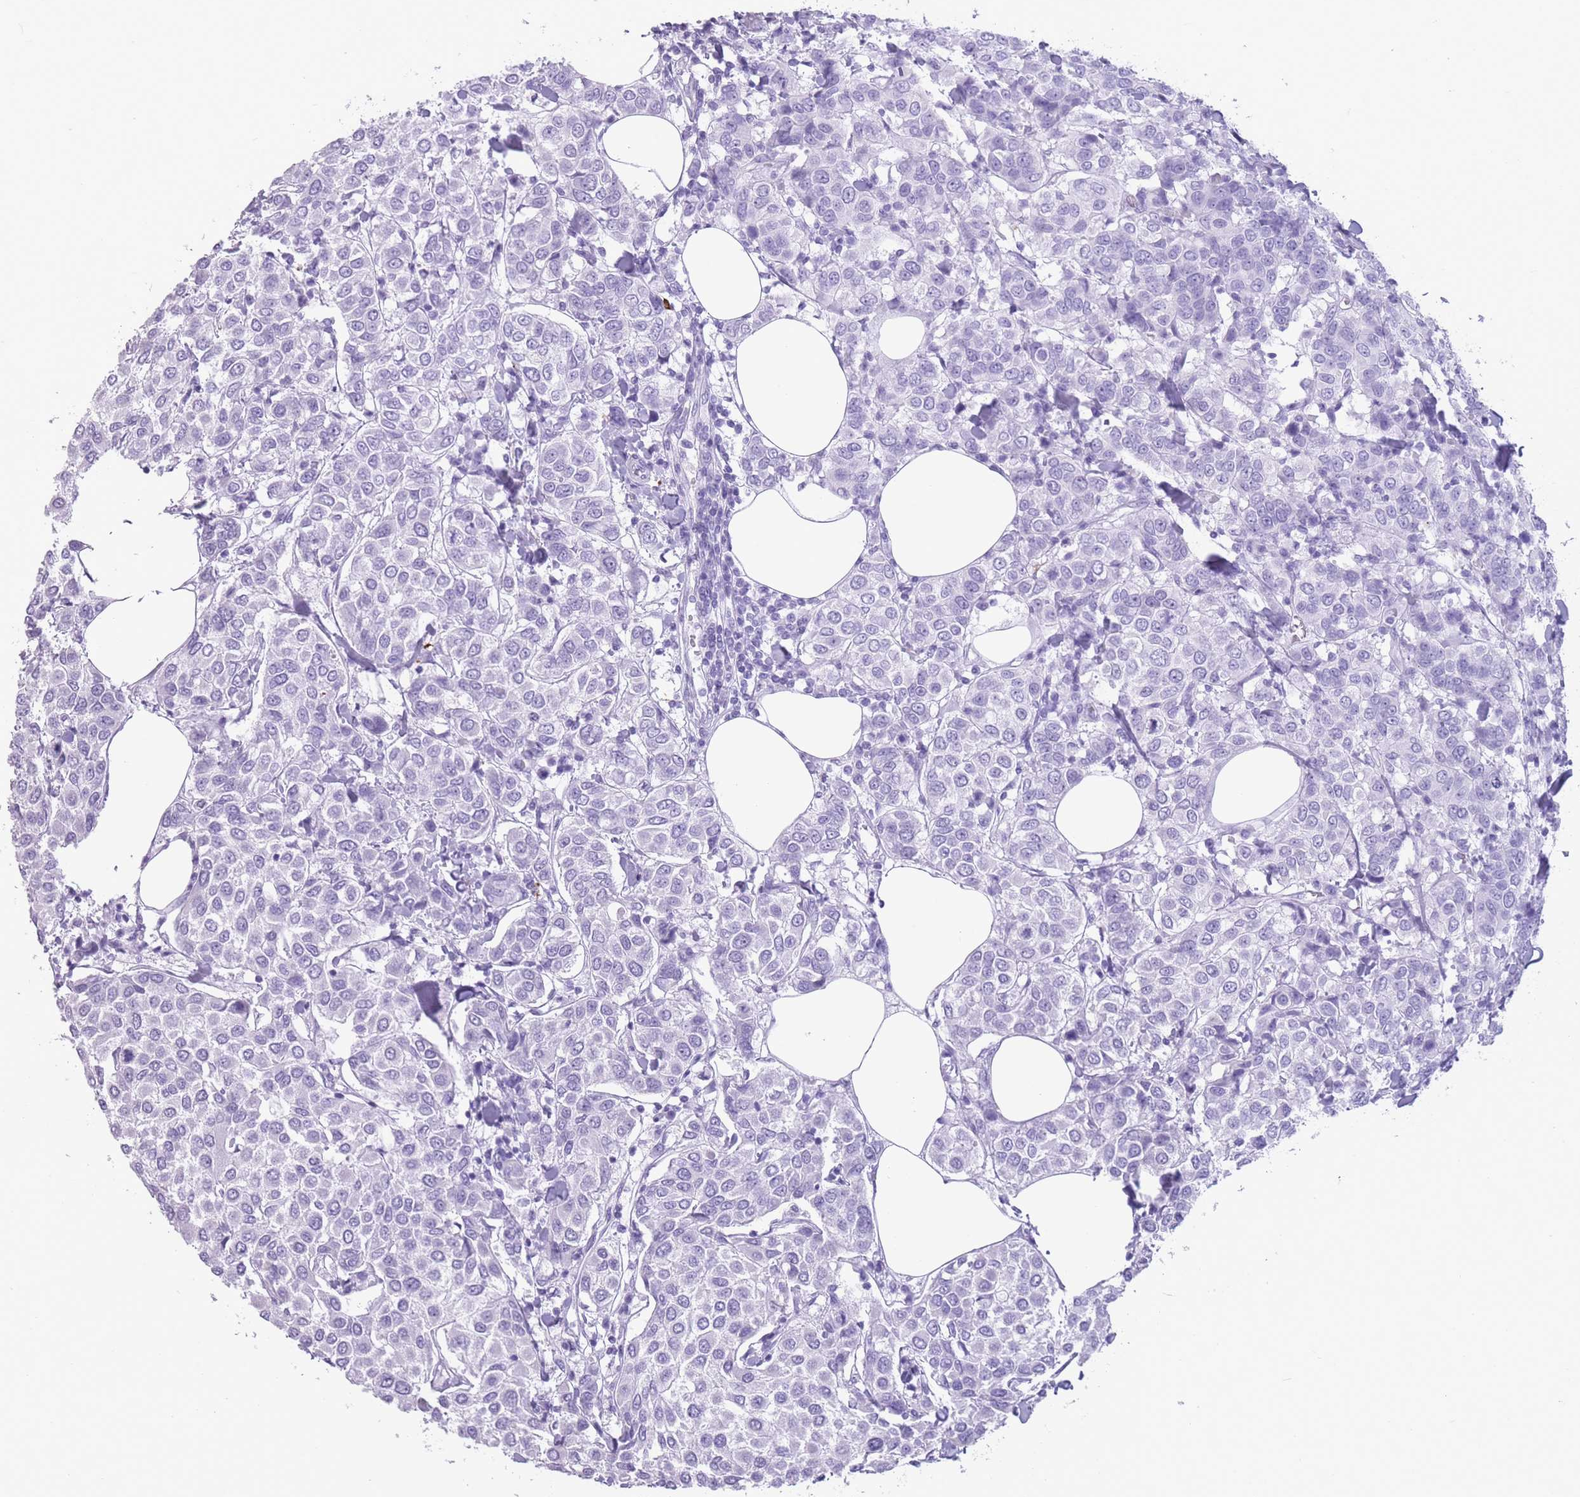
{"staining": {"intensity": "negative", "quantity": "none", "location": "none"}, "tissue": "breast cancer", "cell_type": "Tumor cells", "image_type": "cancer", "snomed": [{"axis": "morphology", "description": "Duct carcinoma"}, {"axis": "topography", "description": "Breast"}], "caption": "This is an IHC histopathology image of breast invasive ductal carcinoma. There is no staining in tumor cells.", "gene": "OR4F21", "patient": {"sex": "female", "age": 55}}